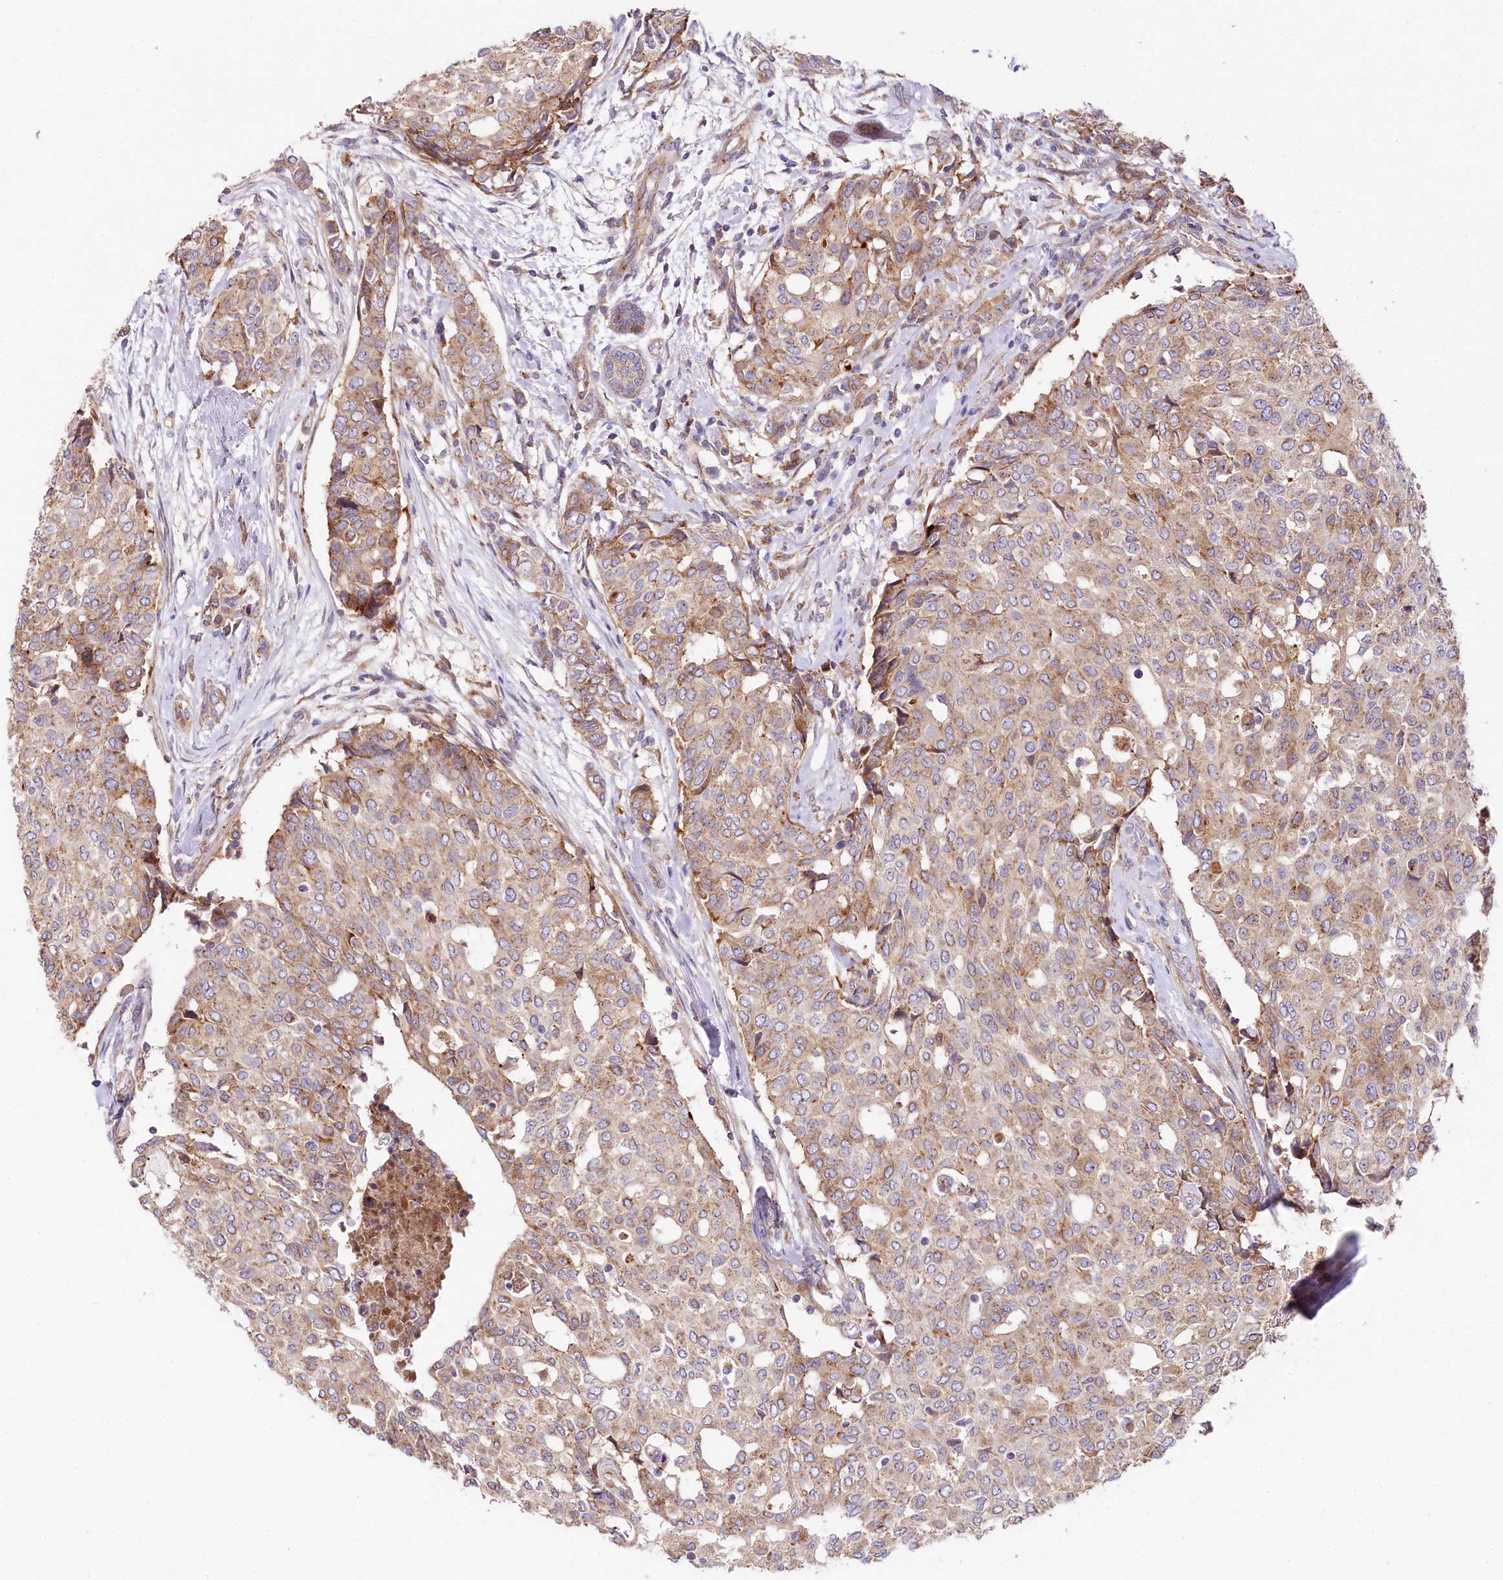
{"staining": {"intensity": "moderate", "quantity": ">75%", "location": "cytoplasmic/membranous"}, "tissue": "breast cancer", "cell_type": "Tumor cells", "image_type": "cancer", "snomed": [{"axis": "morphology", "description": "Lobular carcinoma"}, {"axis": "topography", "description": "Breast"}], "caption": "This is a photomicrograph of immunohistochemistry (IHC) staining of breast lobular carcinoma, which shows moderate expression in the cytoplasmic/membranous of tumor cells.", "gene": "STX6", "patient": {"sex": "female", "age": 51}}